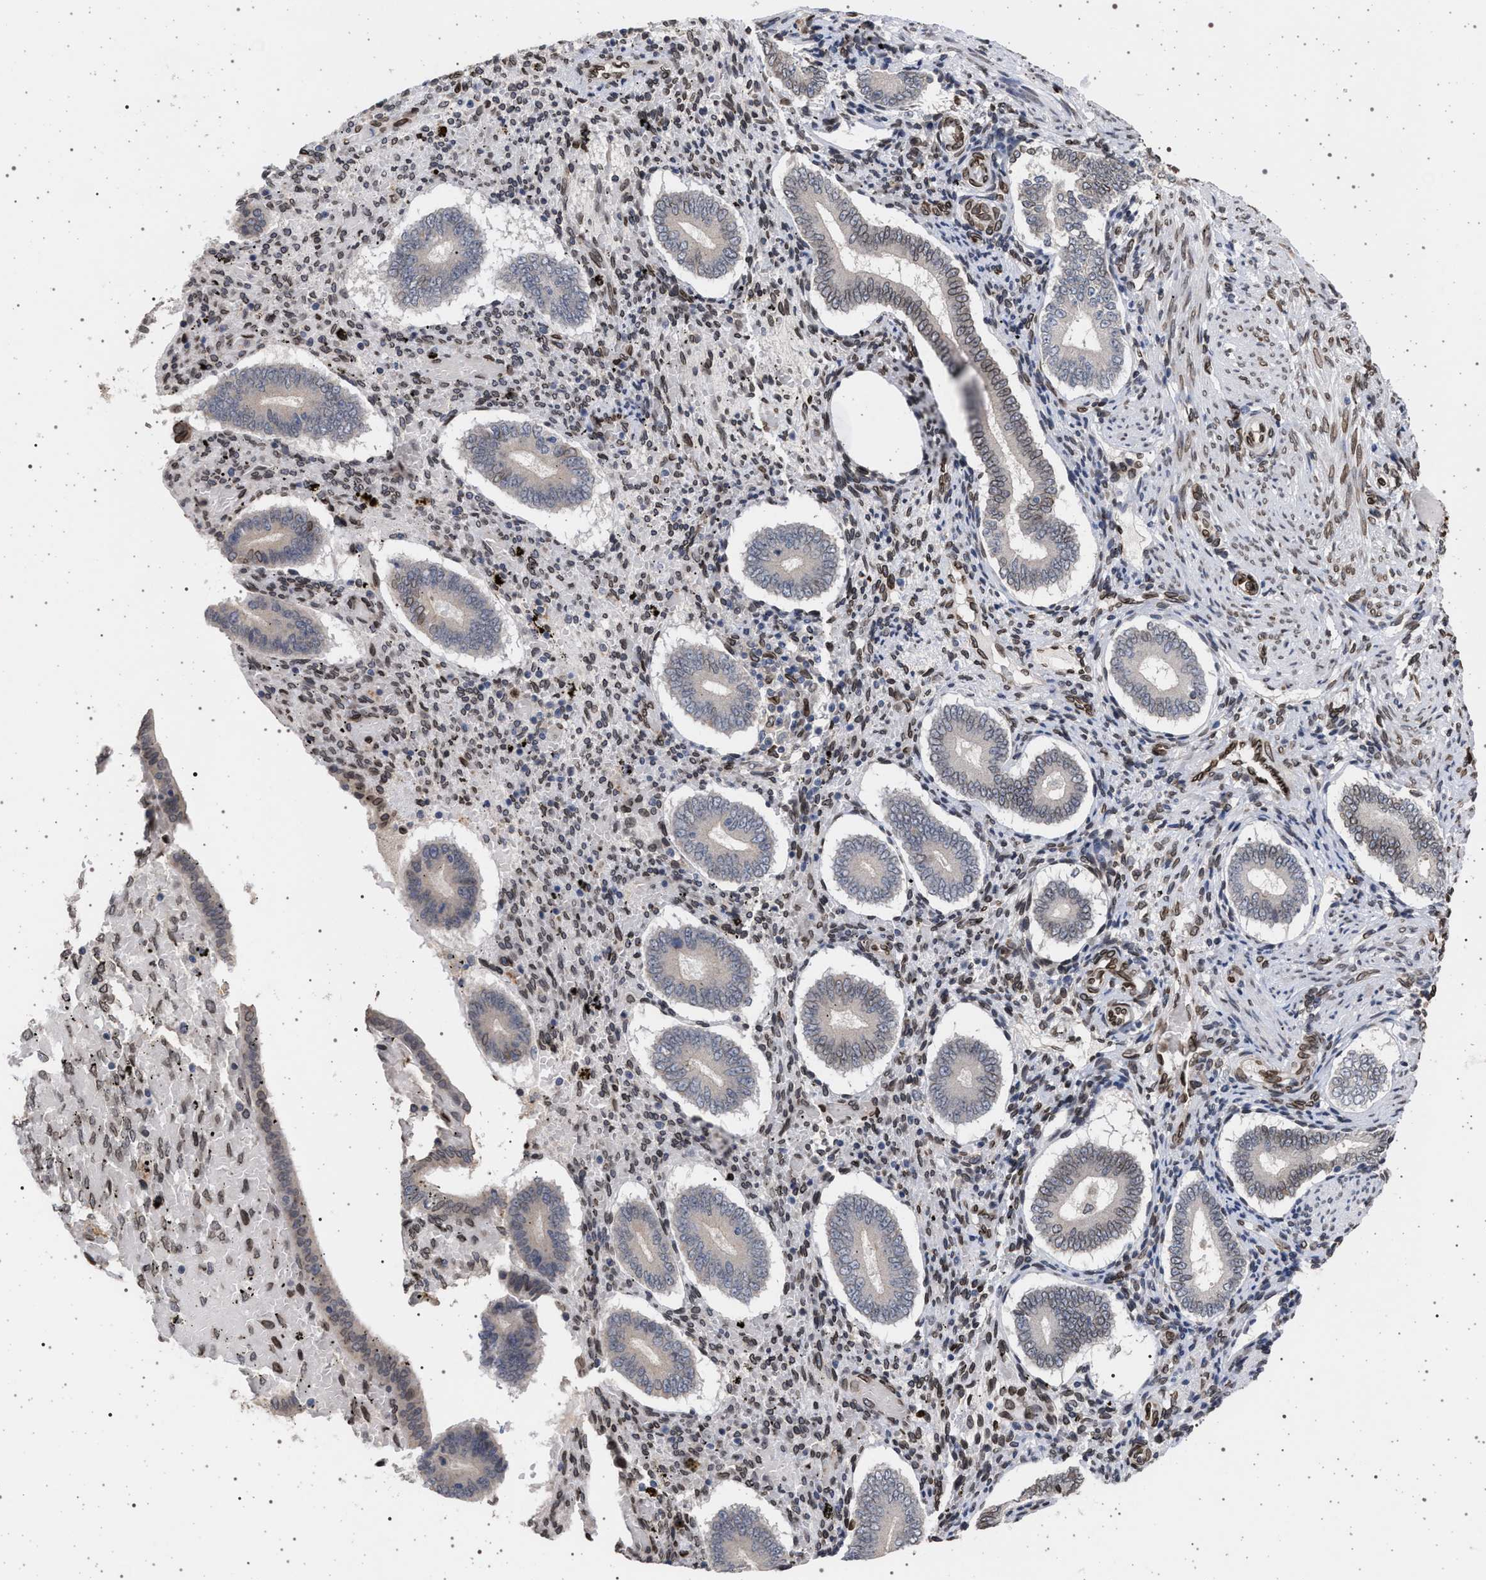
{"staining": {"intensity": "moderate", "quantity": "25%-75%", "location": "cytoplasmic/membranous,nuclear"}, "tissue": "endometrium", "cell_type": "Cells in endometrial stroma", "image_type": "normal", "snomed": [{"axis": "morphology", "description": "Normal tissue, NOS"}, {"axis": "topography", "description": "Endometrium"}], "caption": "Immunohistochemical staining of normal human endometrium exhibits medium levels of moderate cytoplasmic/membranous,nuclear expression in approximately 25%-75% of cells in endometrial stroma.", "gene": "ING2", "patient": {"sex": "female", "age": 42}}